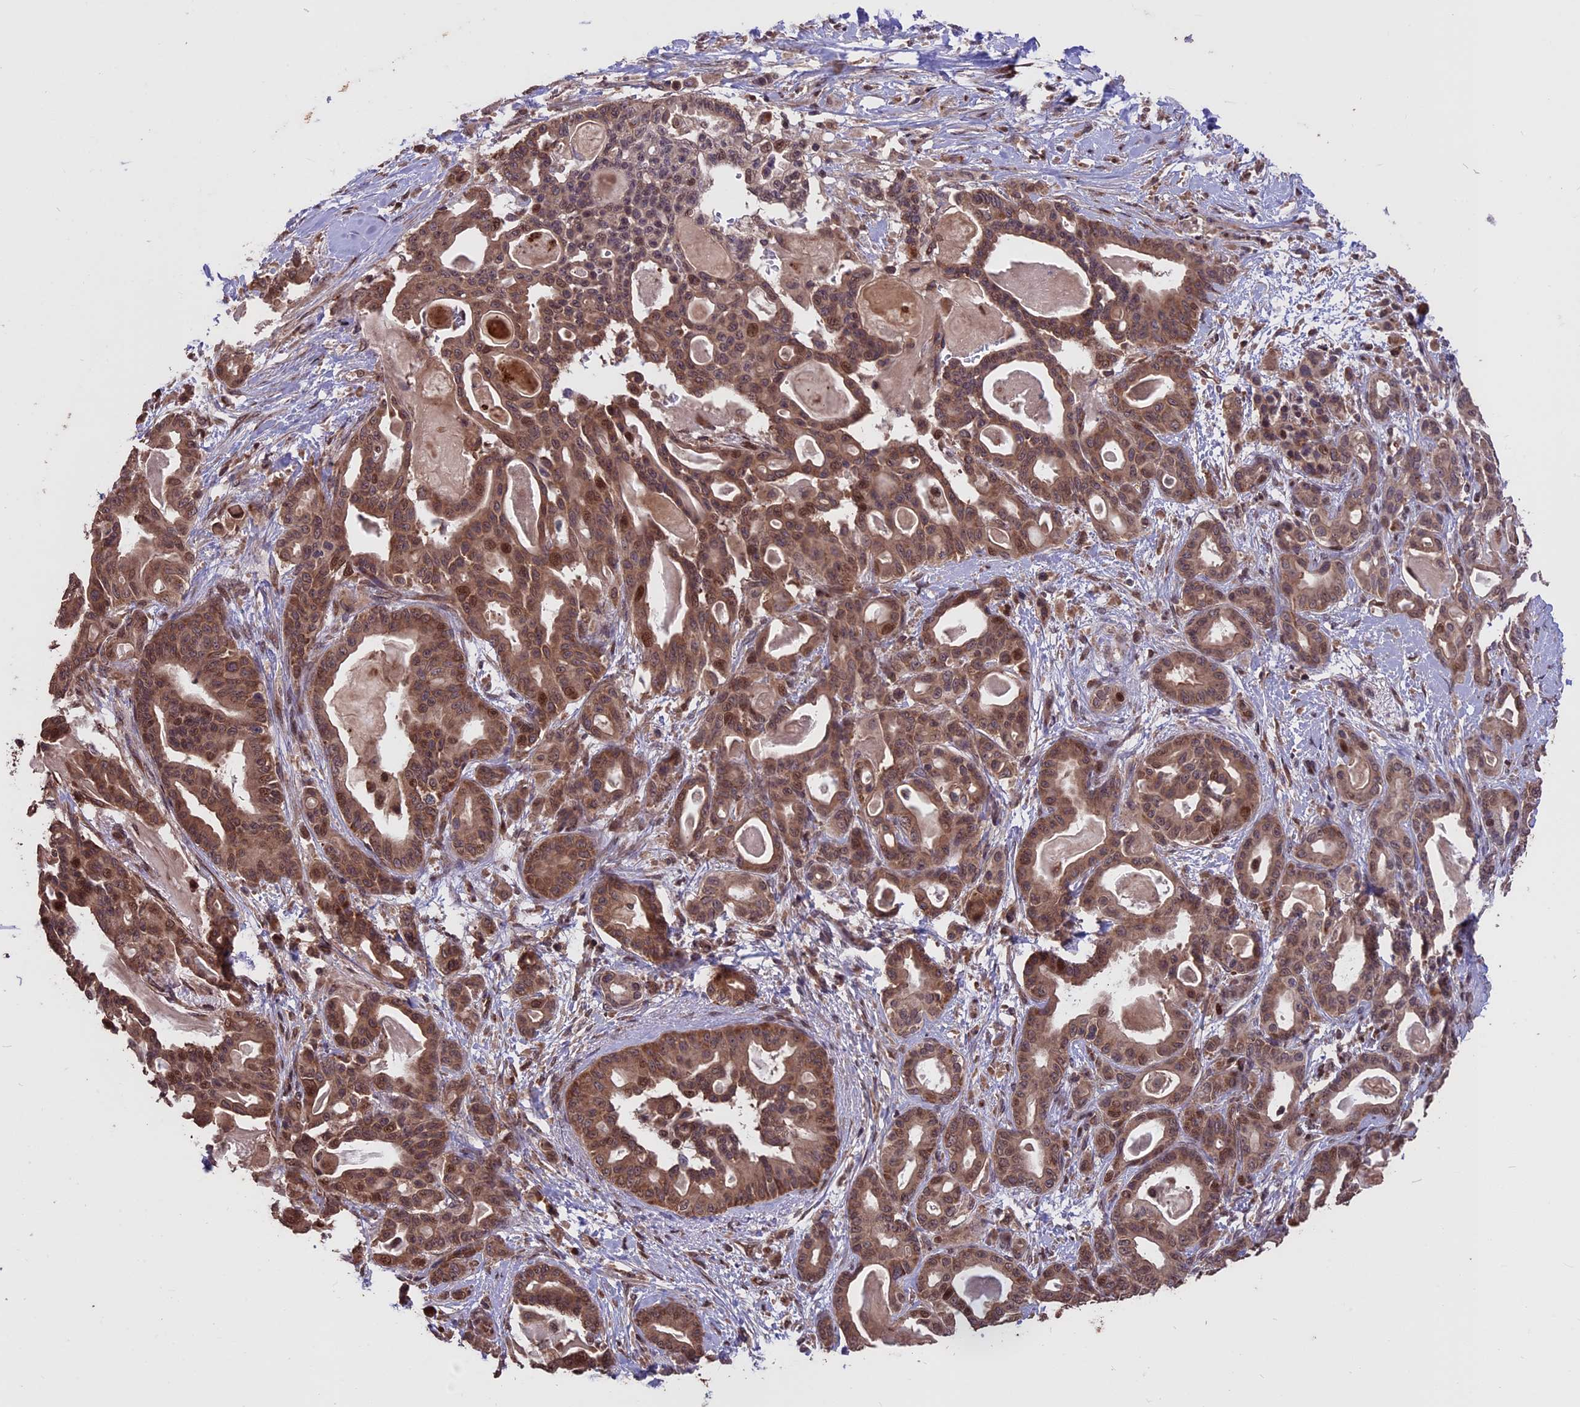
{"staining": {"intensity": "moderate", "quantity": ">75%", "location": "cytoplasmic/membranous,nuclear"}, "tissue": "pancreatic cancer", "cell_type": "Tumor cells", "image_type": "cancer", "snomed": [{"axis": "morphology", "description": "Adenocarcinoma, NOS"}, {"axis": "topography", "description": "Pancreas"}], "caption": "A brown stain highlights moderate cytoplasmic/membranous and nuclear expression of a protein in pancreatic cancer tumor cells.", "gene": "ZNF598", "patient": {"sex": "male", "age": 63}}